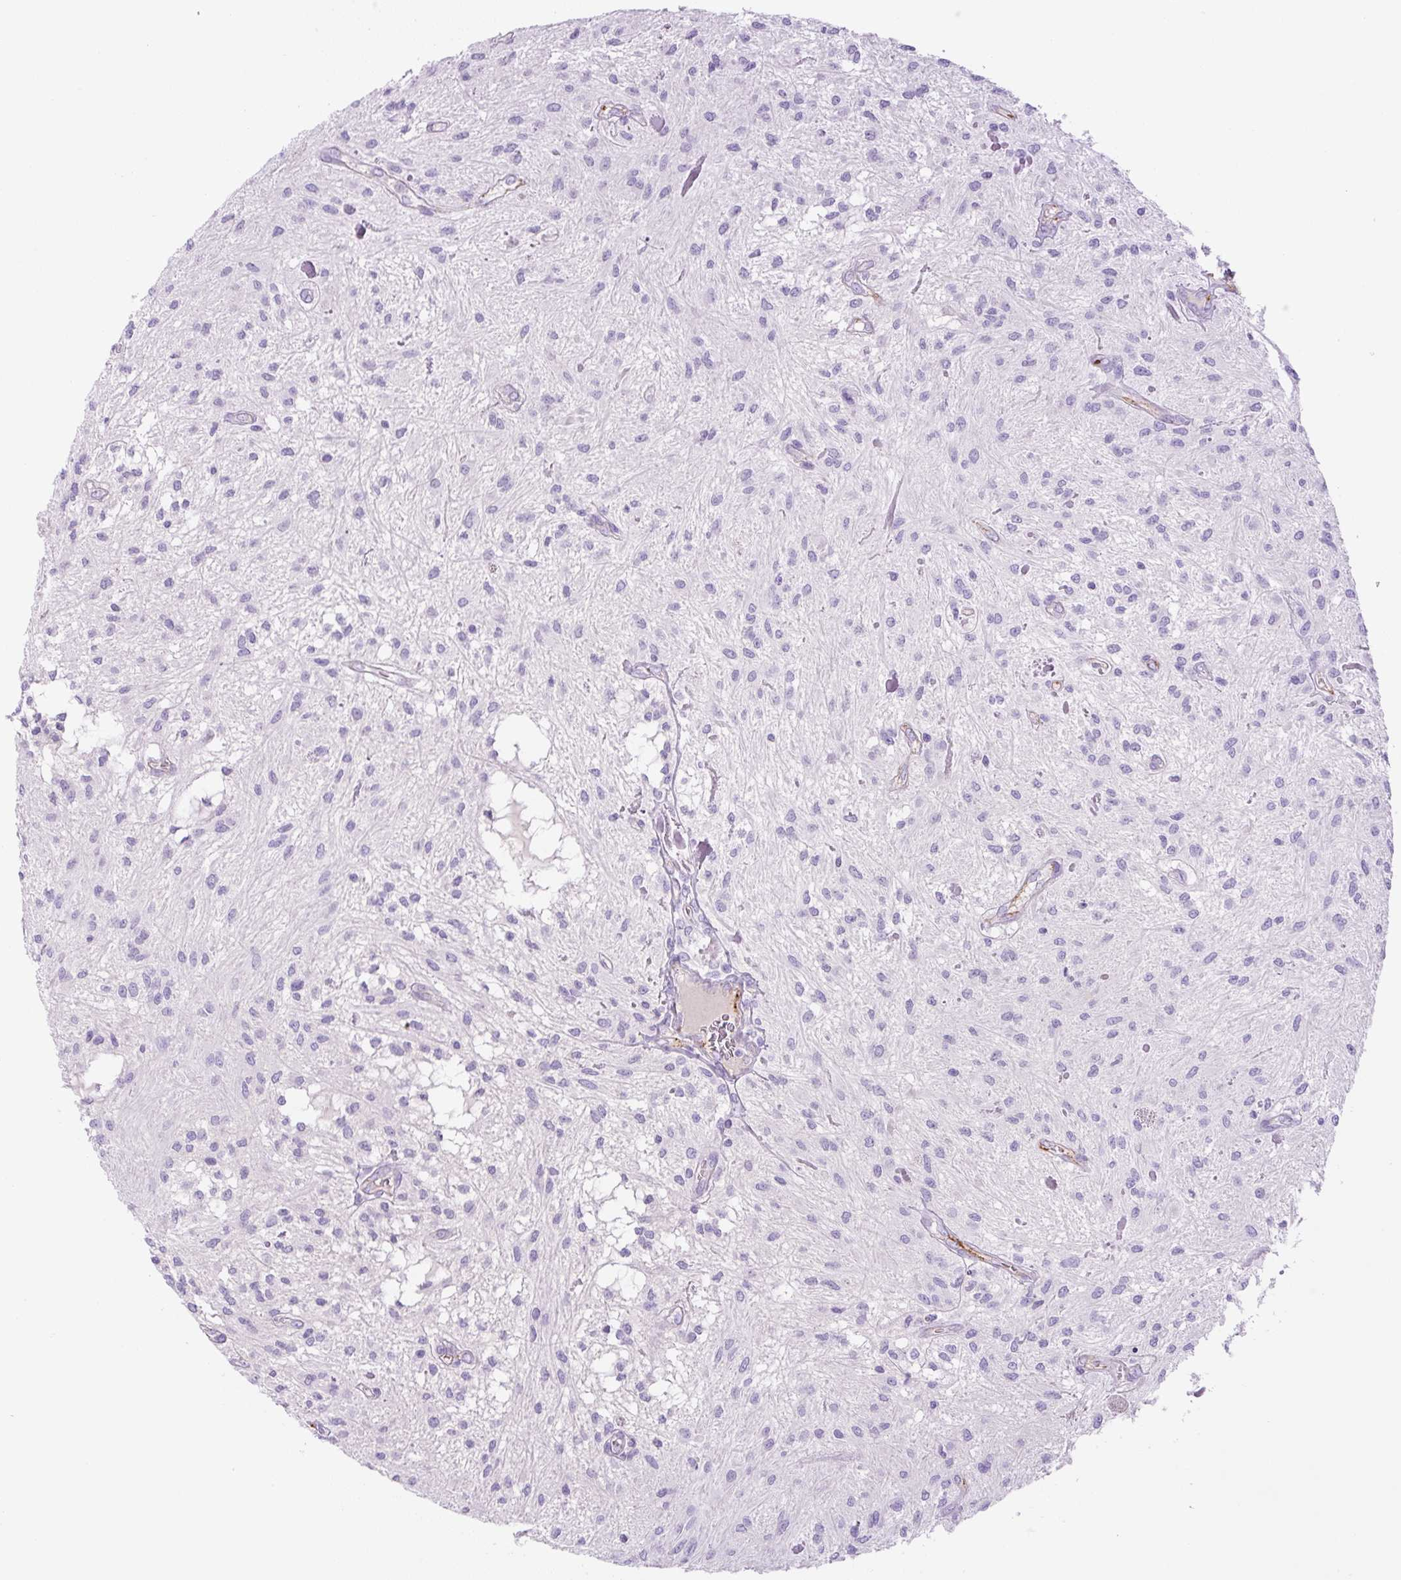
{"staining": {"intensity": "negative", "quantity": "none", "location": "none"}, "tissue": "glioma", "cell_type": "Tumor cells", "image_type": "cancer", "snomed": [{"axis": "morphology", "description": "Glioma, malignant, Low grade"}, {"axis": "topography", "description": "Cerebellum"}], "caption": "The histopathology image displays no staining of tumor cells in glioma. (Immunohistochemistry (ihc), brightfield microscopy, high magnification).", "gene": "RSPO4", "patient": {"sex": "female", "age": 14}}